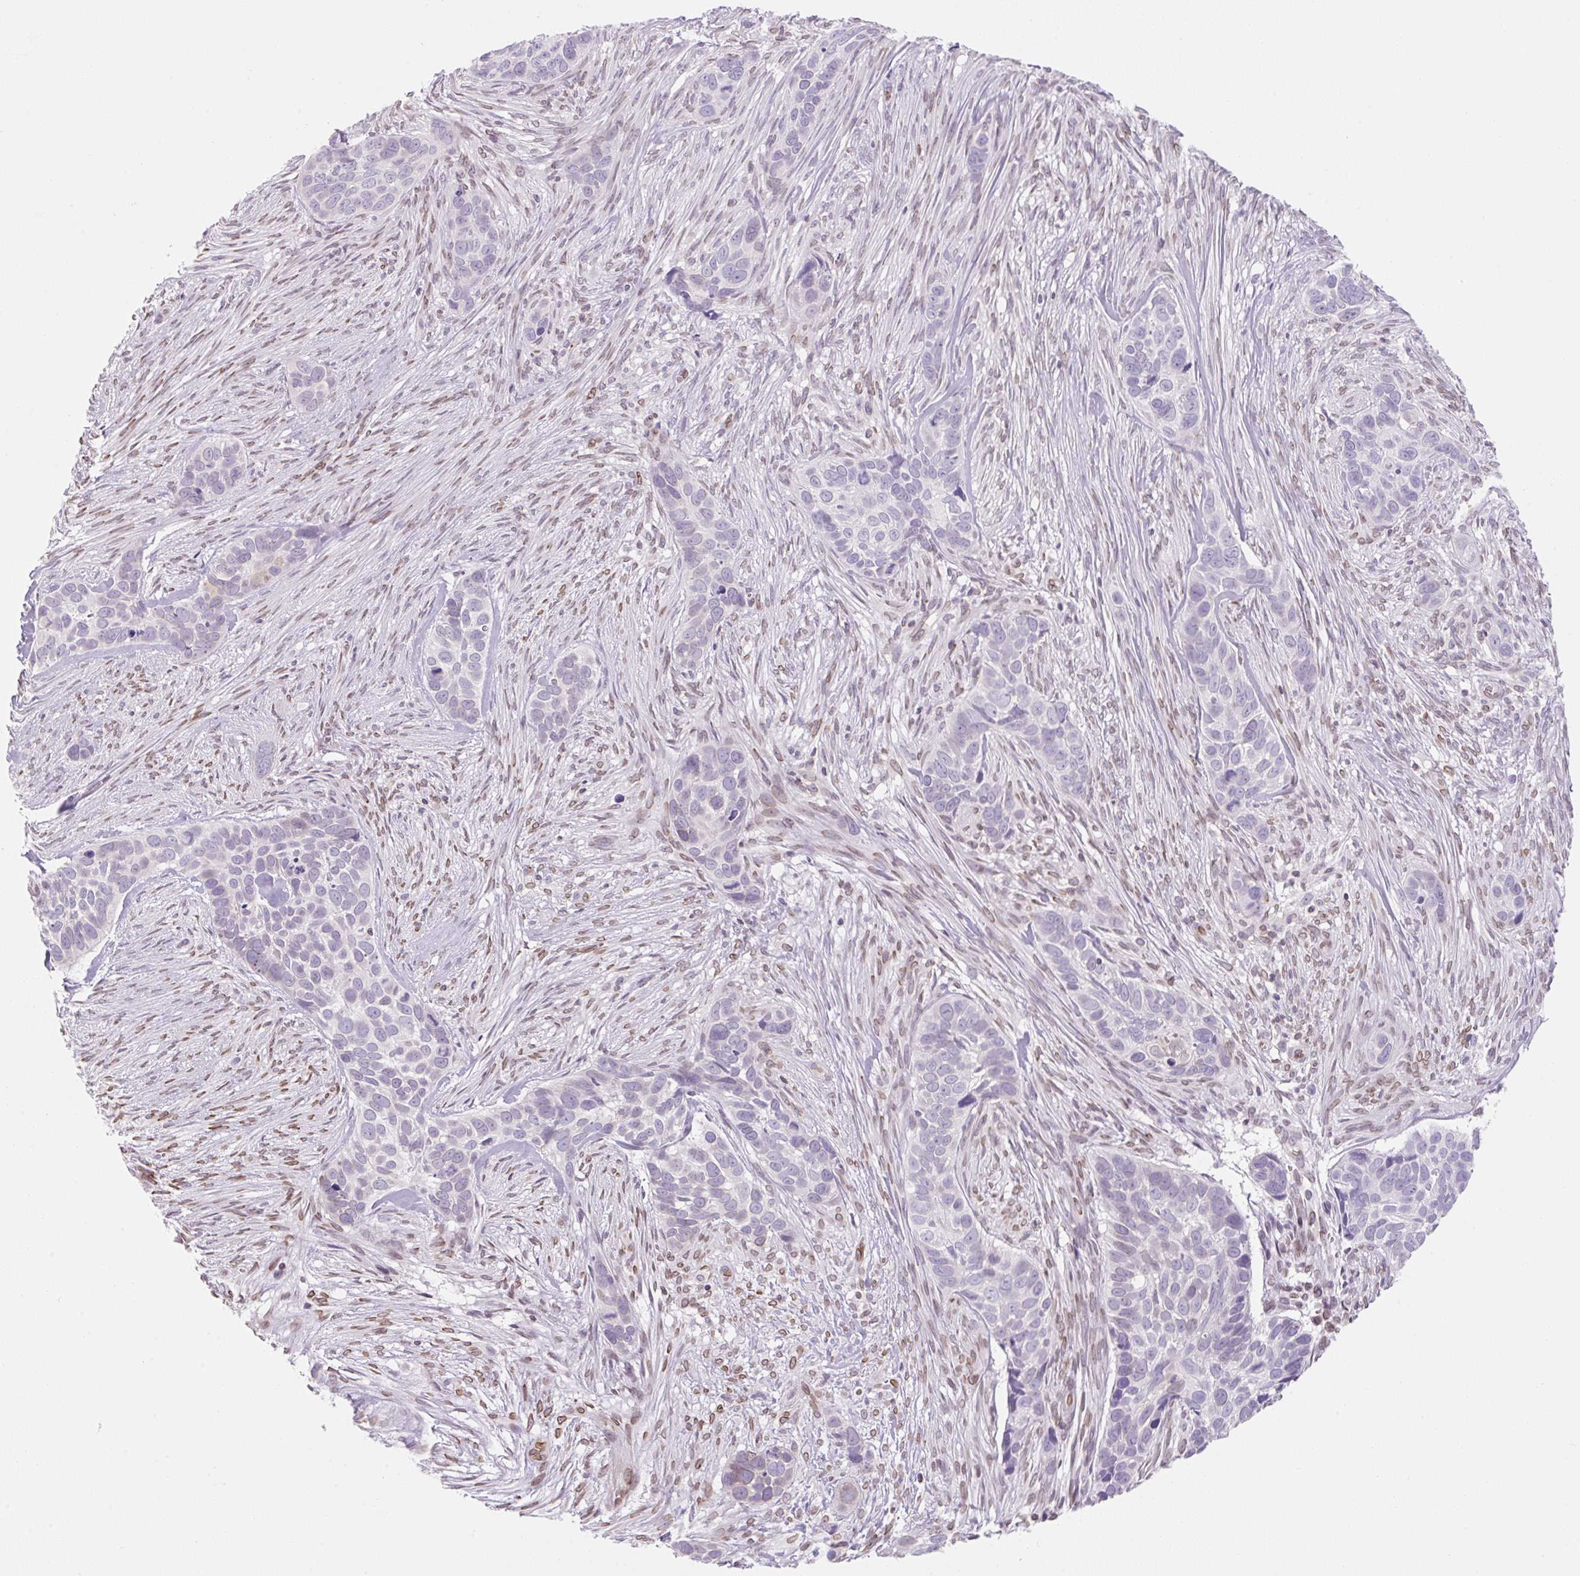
{"staining": {"intensity": "negative", "quantity": "none", "location": "none"}, "tissue": "skin cancer", "cell_type": "Tumor cells", "image_type": "cancer", "snomed": [{"axis": "morphology", "description": "Basal cell carcinoma"}, {"axis": "topography", "description": "Skin"}], "caption": "A photomicrograph of skin cancer (basal cell carcinoma) stained for a protein shows no brown staining in tumor cells.", "gene": "SYNE3", "patient": {"sex": "female", "age": 82}}